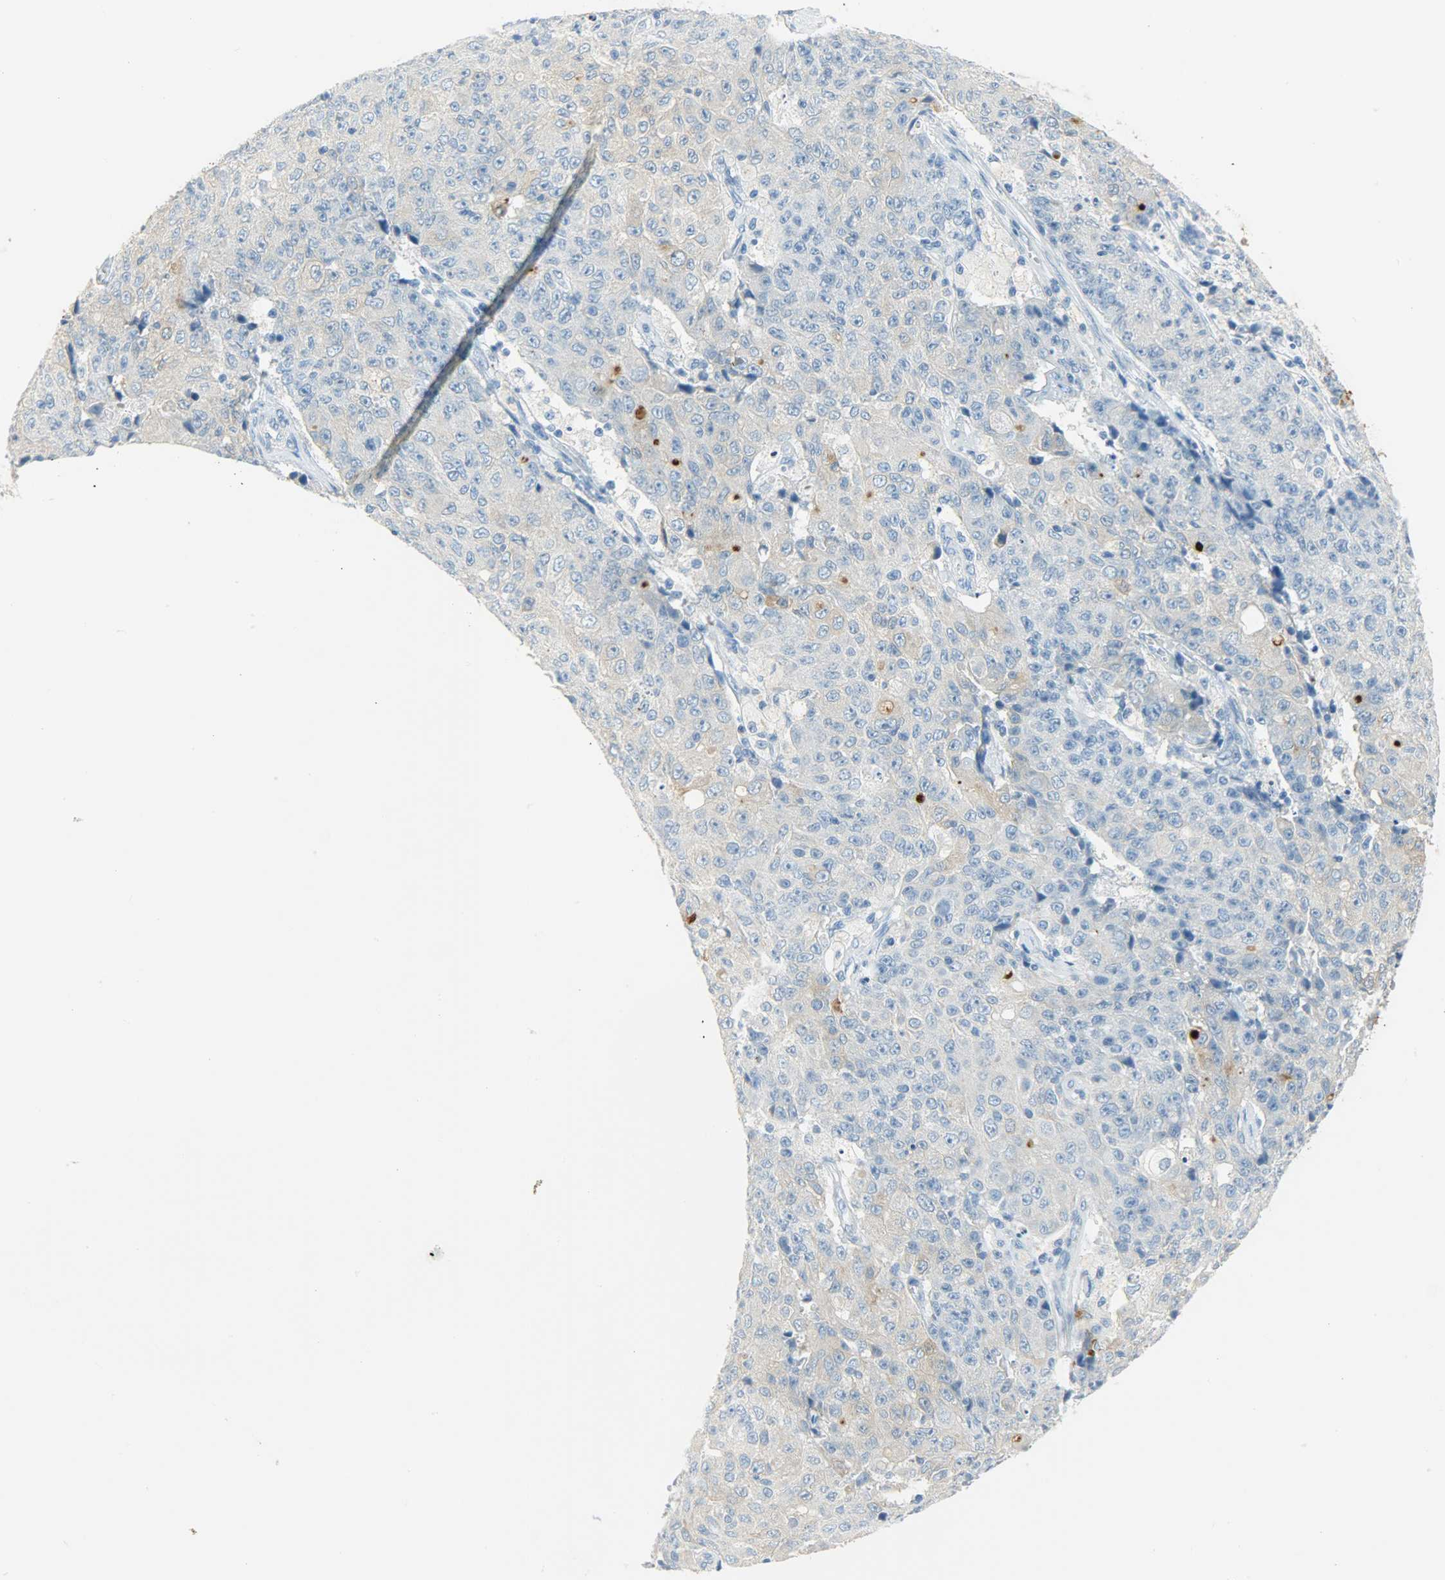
{"staining": {"intensity": "moderate", "quantity": "25%-75%", "location": "cytoplasmic/membranous"}, "tissue": "ovarian cancer", "cell_type": "Tumor cells", "image_type": "cancer", "snomed": [{"axis": "morphology", "description": "Carcinoma, endometroid"}, {"axis": "topography", "description": "Ovary"}], "caption": "Immunohistochemistry staining of ovarian cancer (endometroid carcinoma), which shows medium levels of moderate cytoplasmic/membranous expression in about 25%-75% of tumor cells indicating moderate cytoplasmic/membranous protein staining. The staining was performed using DAB (3,3'-diaminobenzidine) (brown) for protein detection and nuclei were counterstained in hematoxylin (blue).", "gene": "PROM1", "patient": {"sex": "female", "age": 42}}